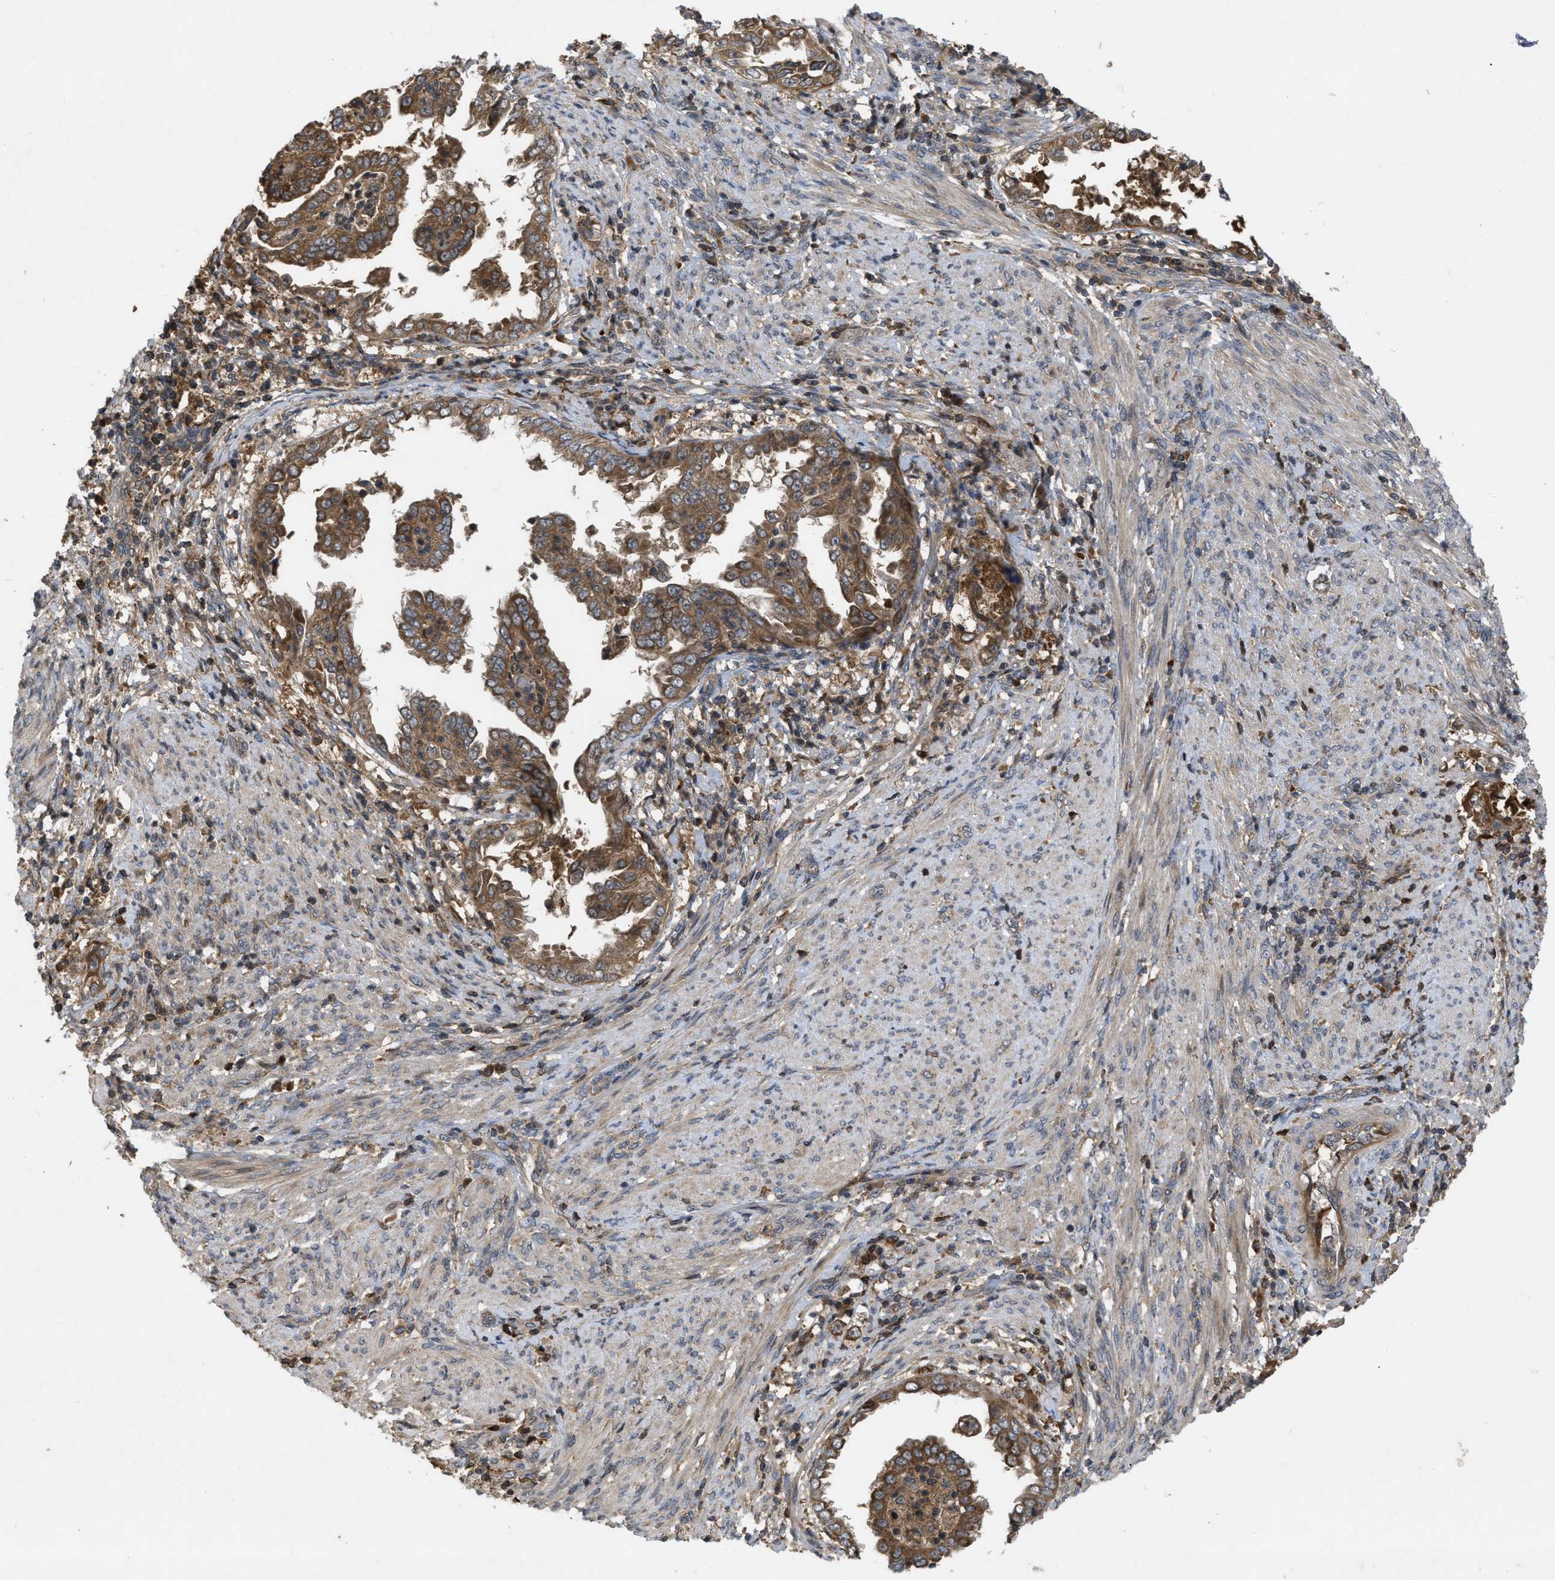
{"staining": {"intensity": "moderate", "quantity": ">75%", "location": "cytoplasmic/membranous"}, "tissue": "endometrial cancer", "cell_type": "Tumor cells", "image_type": "cancer", "snomed": [{"axis": "morphology", "description": "Adenocarcinoma, NOS"}, {"axis": "topography", "description": "Endometrium"}], "caption": "The image shows staining of endometrial cancer, revealing moderate cytoplasmic/membranous protein positivity (brown color) within tumor cells.", "gene": "RAB2A", "patient": {"sex": "female", "age": 85}}